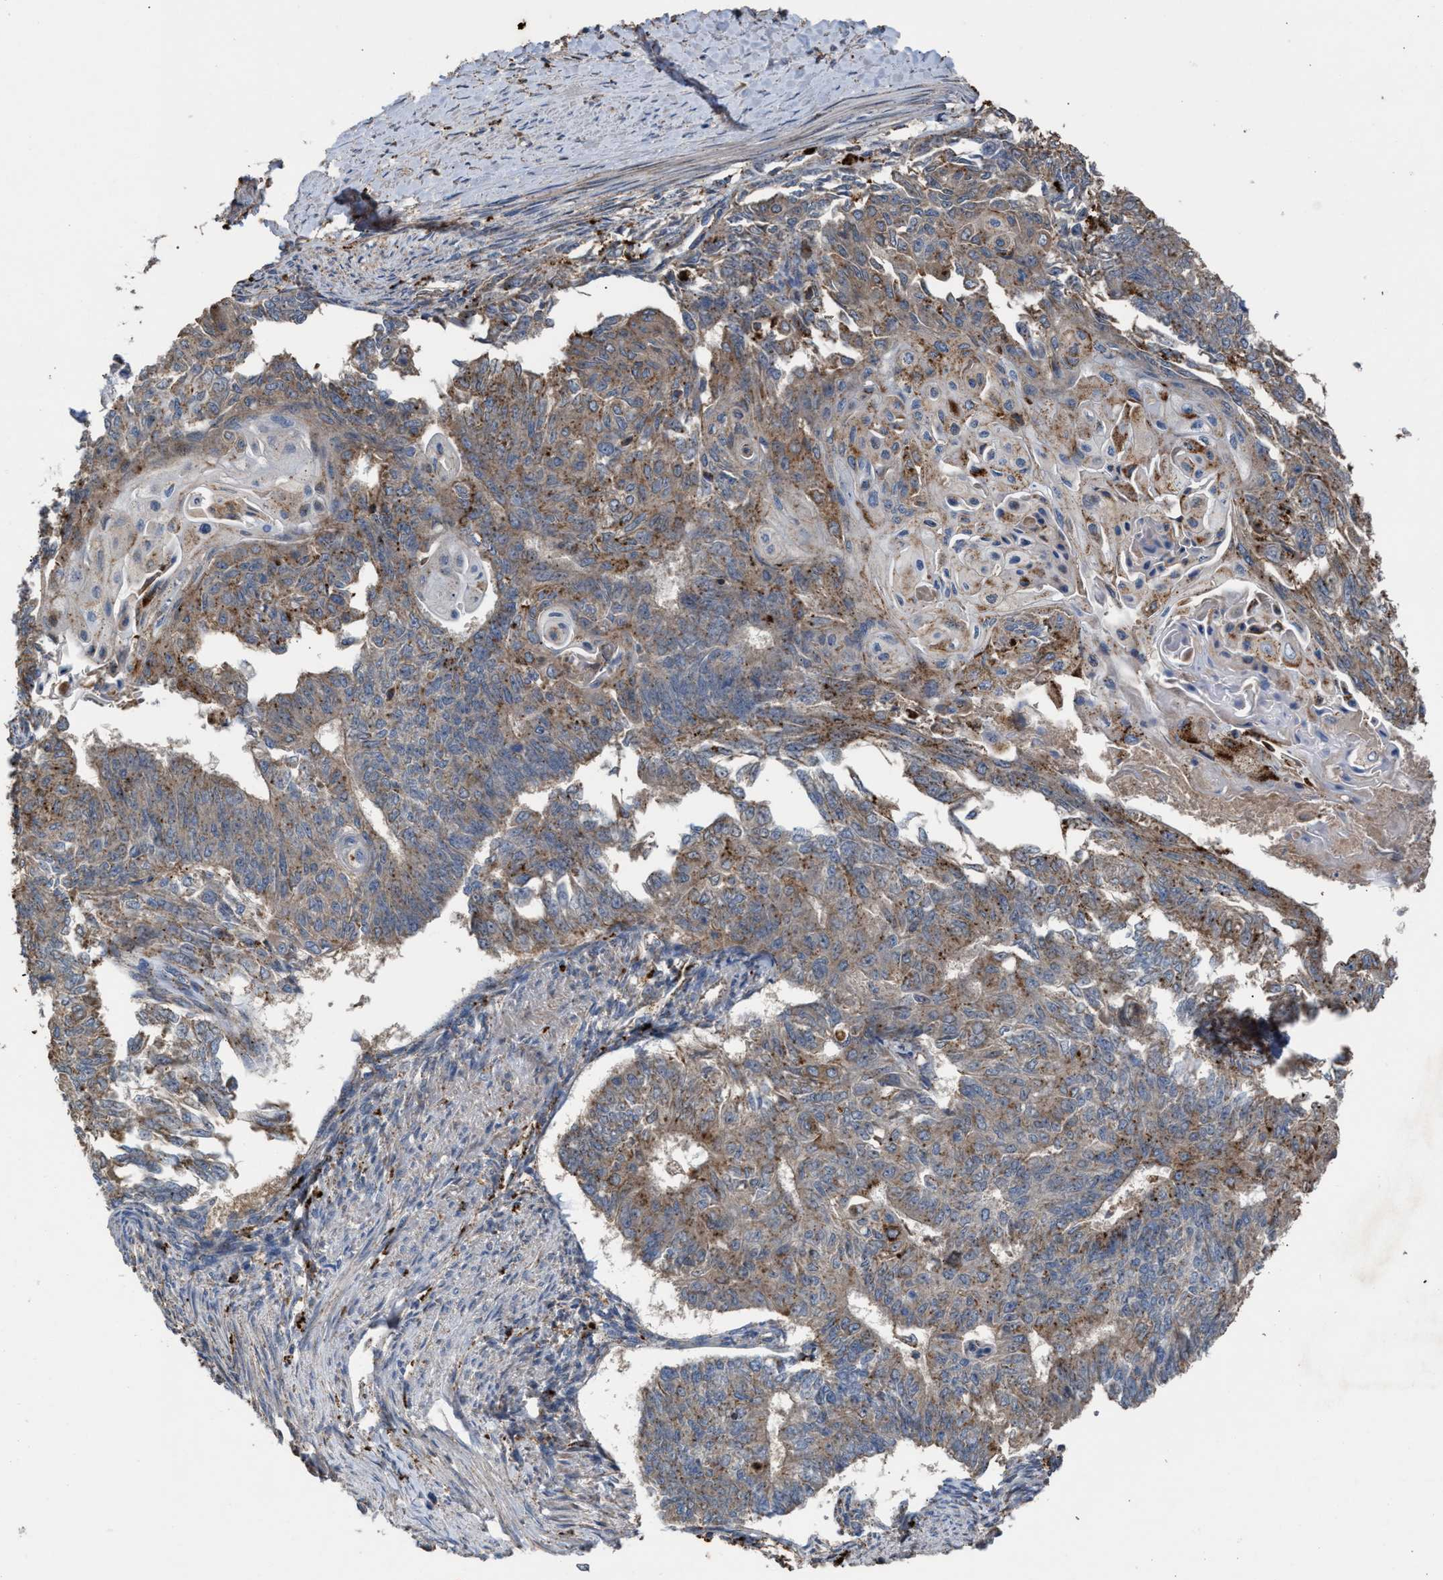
{"staining": {"intensity": "moderate", "quantity": ">75%", "location": "cytoplasmic/membranous"}, "tissue": "endometrial cancer", "cell_type": "Tumor cells", "image_type": "cancer", "snomed": [{"axis": "morphology", "description": "Adenocarcinoma, NOS"}, {"axis": "topography", "description": "Endometrium"}], "caption": "Protein staining of endometrial cancer (adenocarcinoma) tissue exhibits moderate cytoplasmic/membranous positivity in about >75% of tumor cells.", "gene": "ELMO3", "patient": {"sex": "female", "age": 32}}